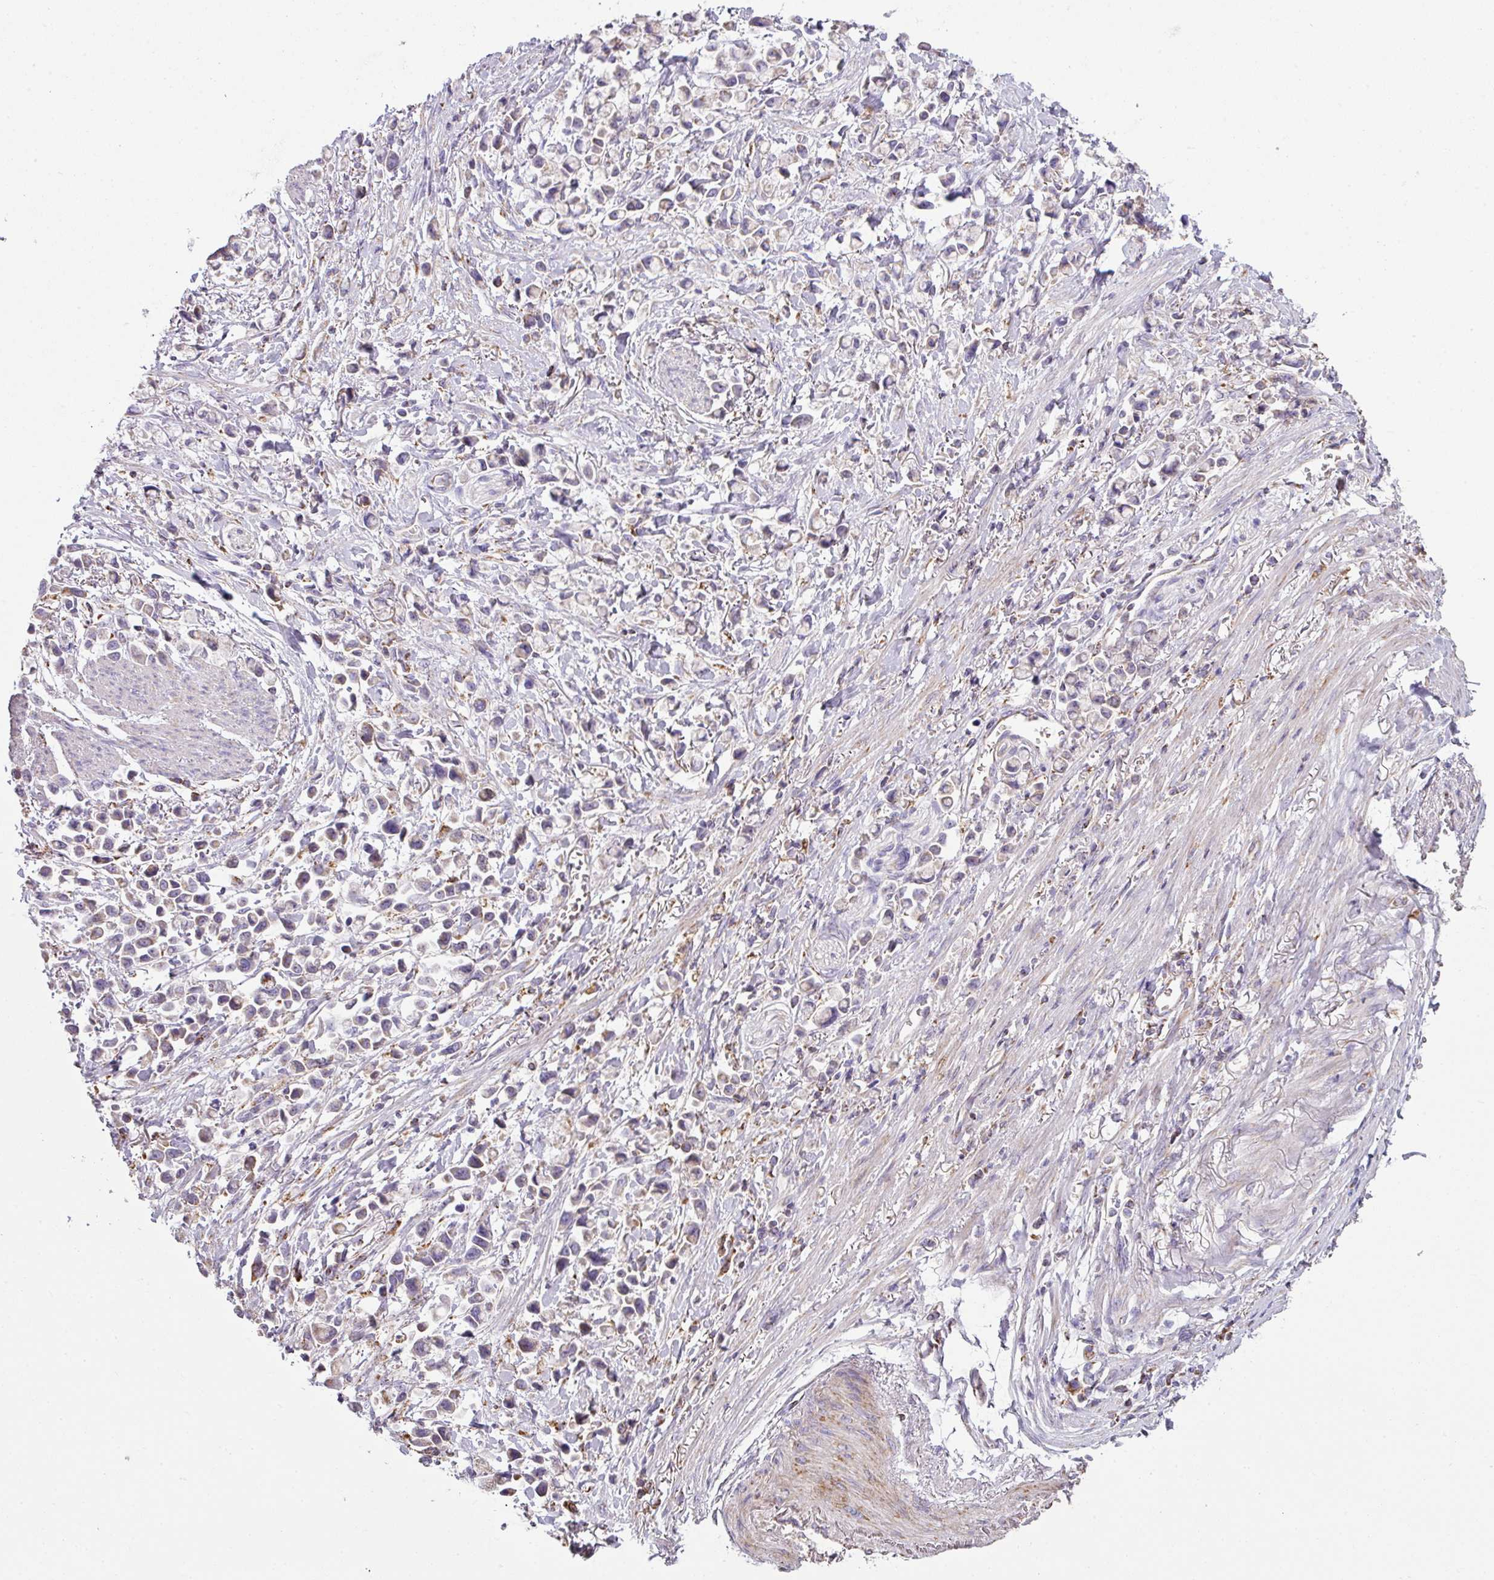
{"staining": {"intensity": "weak", "quantity": "<25%", "location": "cytoplasmic/membranous"}, "tissue": "stomach cancer", "cell_type": "Tumor cells", "image_type": "cancer", "snomed": [{"axis": "morphology", "description": "Adenocarcinoma, NOS"}, {"axis": "topography", "description": "Stomach"}], "caption": "This is a micrograph of IHC staining of stomach cancer (adenocarcinoma), which shows no positivity in tumor cells.", "gene": "SQOR", "patient": {"sex": "female", "age": 81}}